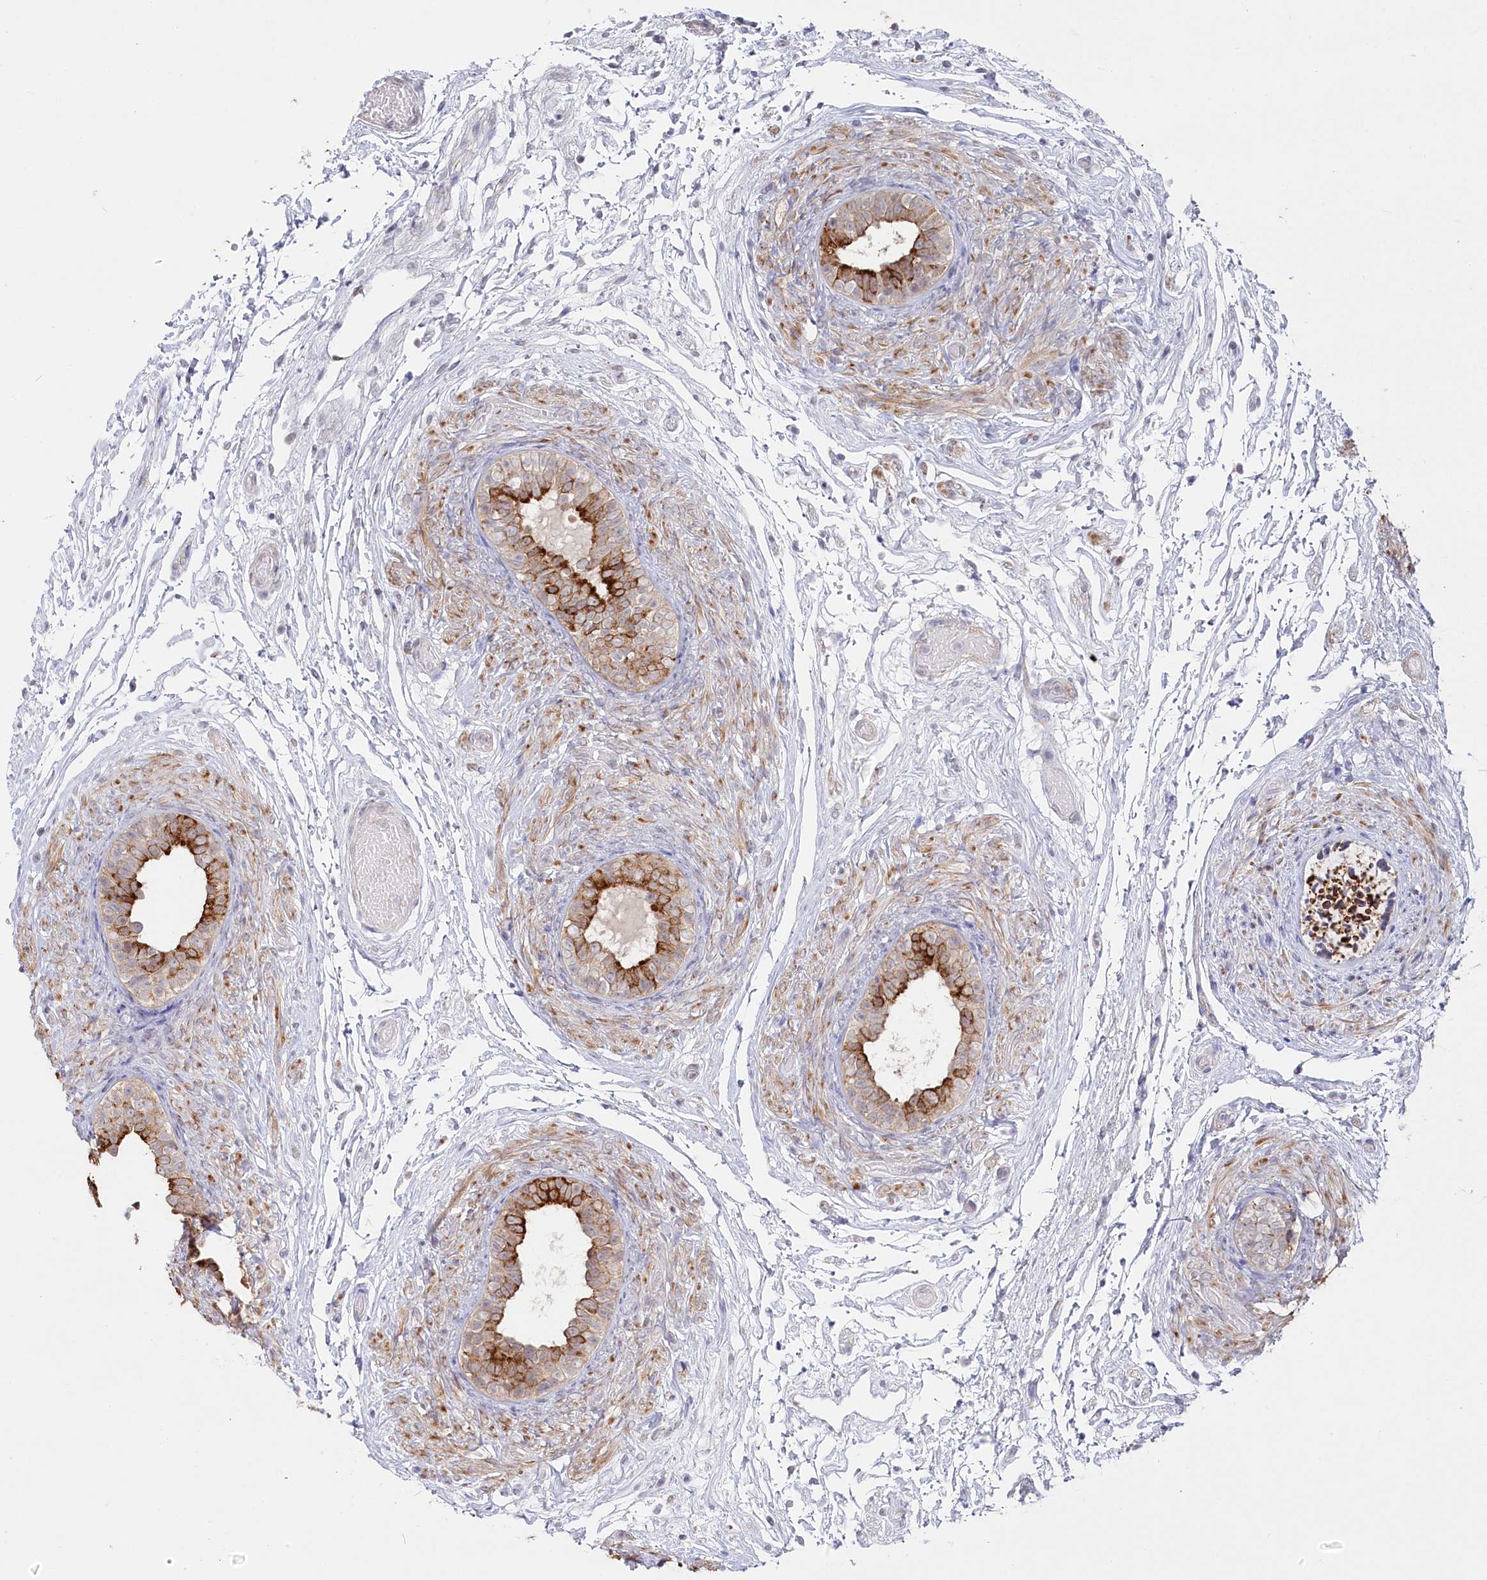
{"staining": {"intensity": "strong", "quantity": "25%-75%", "location": "cytoplasmic/membranous"}, "tissue": "epididymis", "cell_type": "Glandular cells", "image_type": "normal", "snomed": [{"axis": "morphology", "description": "Normal tissue, NOS"}, {"axis": "topography", "description": "Epididymis"}], "caption": "A brown stain labels strong cytoplasmic/membranous expression of a protein in glandular cells of normal epididymis.", "gene": "AAMDC", "patient": {"sex": "male", "age": 5}}